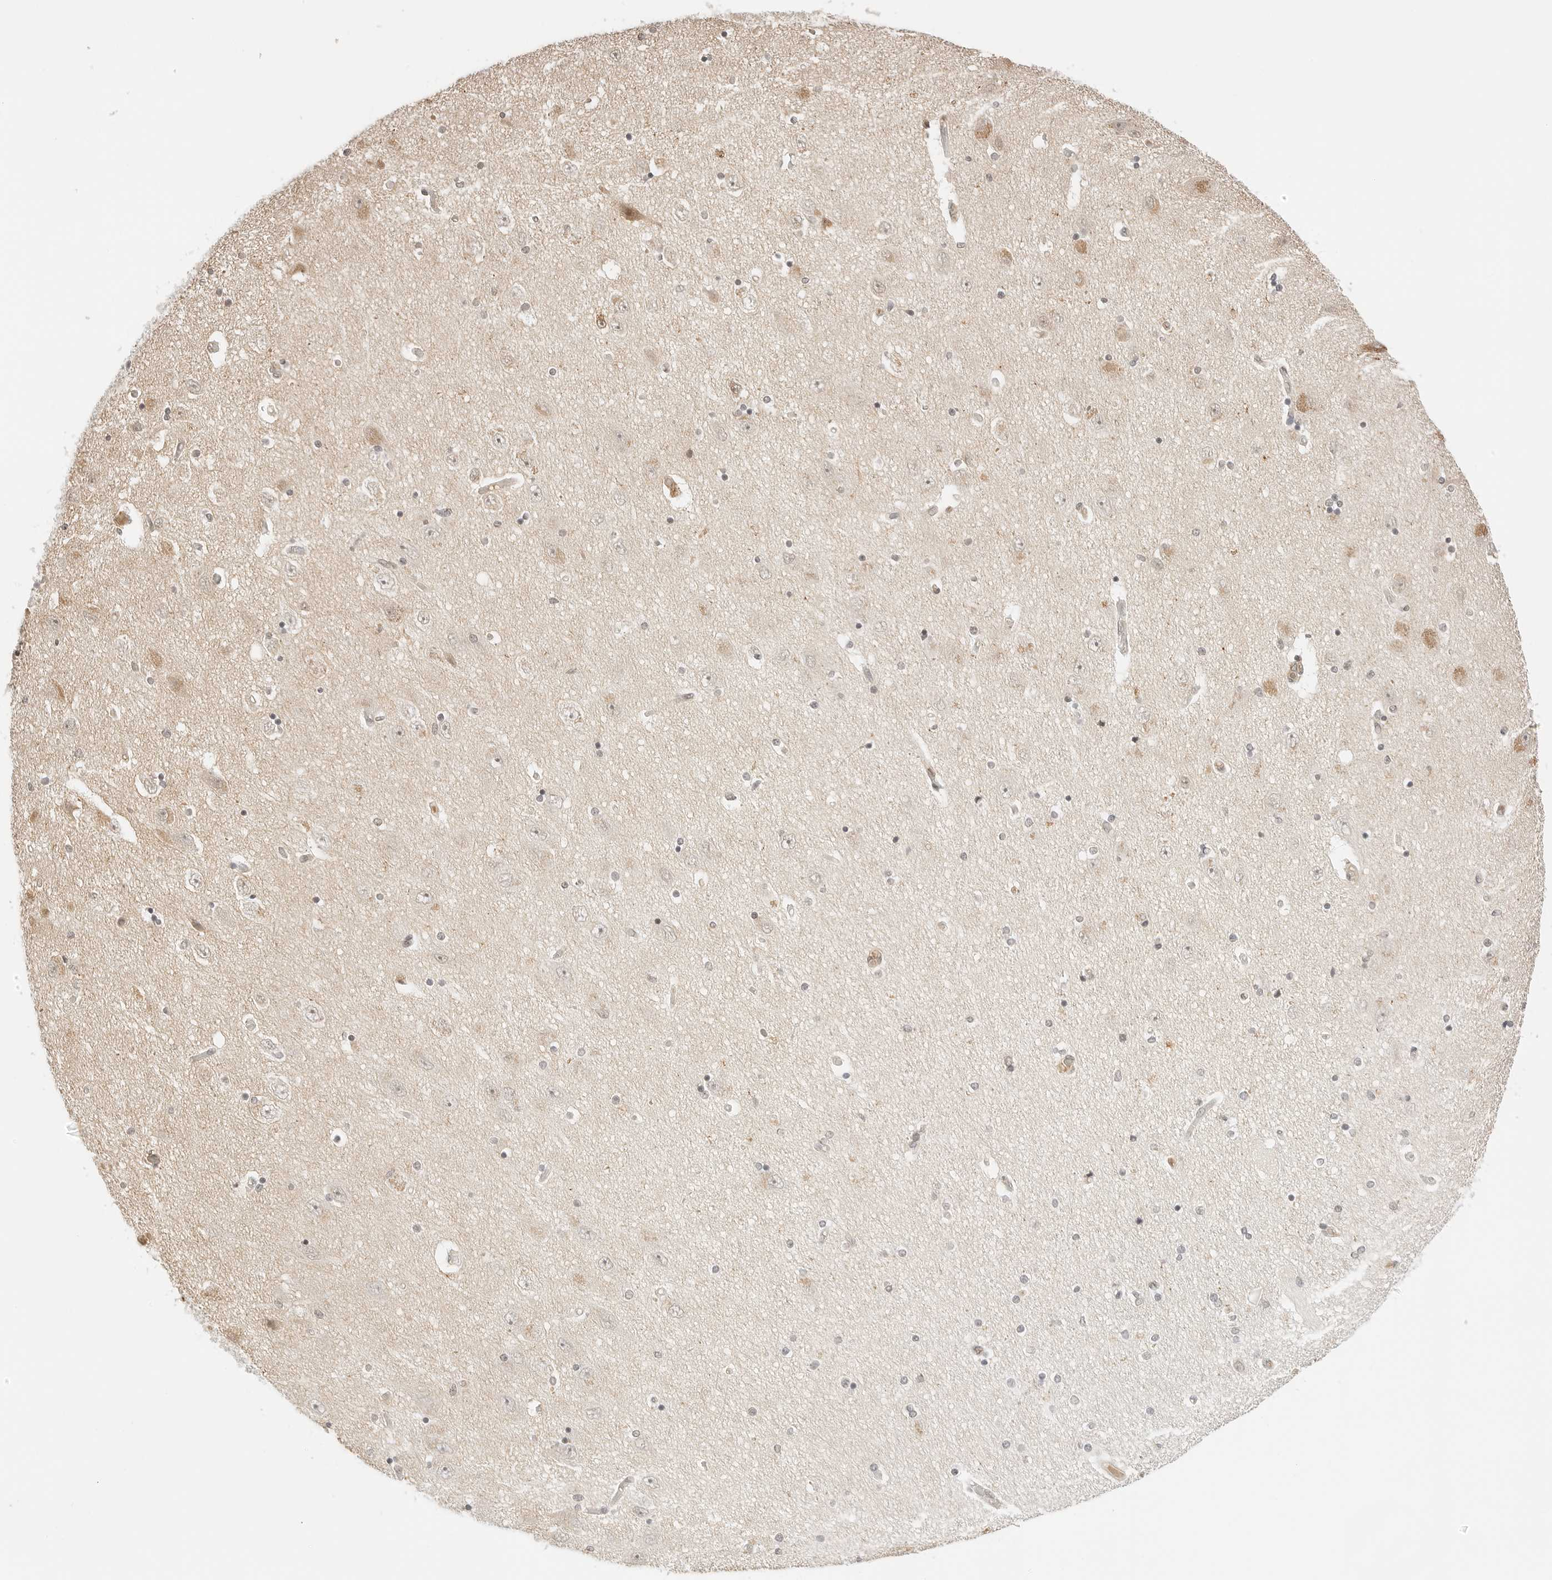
{"staining": {"intensity": "weak", "quantity": "25%-75%", "location": "nuclear"}, "tissue": "hippocampus", "cell_type": "Glial cells", "image_type": "normal", "snomed": [{"axis": "morphology", "description": "Normal tissue, NOS"}, {"axis": "topography", "description": "Hippocampus"}], "caption": "Immunohistochemistry photomicrograph of unremarkable hippocampus: human hippocampus stained using IHC shows low levels of weak protein expression localized specifically in the nuclear of glial cells, appearing as a nuclear brown color.", "gene": "SEPTIN4", "patient": {"sex": "female", "age": 54}}